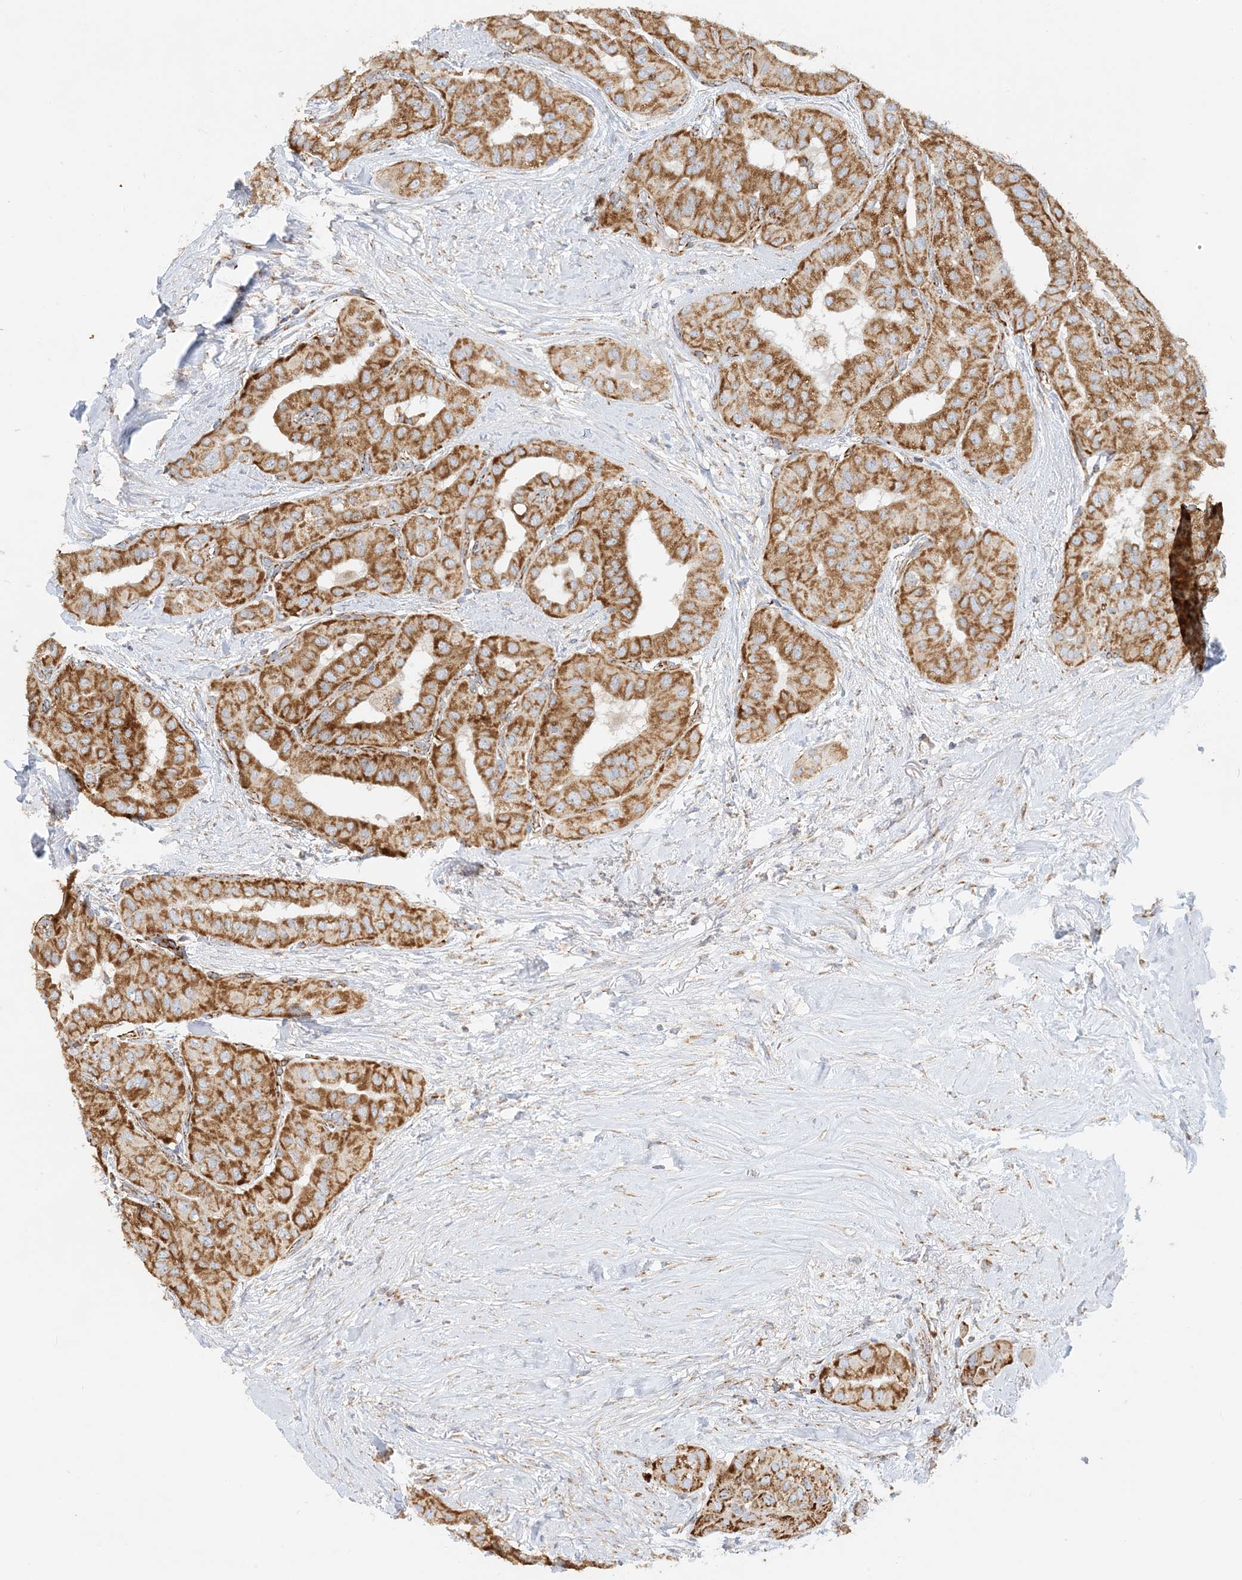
{"staining": {"intensity": "strong", "quantity": ">75%", "location": "cytoplasmic/membranous"}, "tissue": "thyroid cancer", "cell_type": "Tumor cells", "image_type": "cancer", "snomed": [{"axis": "morphology", "description": "Papillary adenocarcinoma, NOS"}, {"axis": "topography", "description": "Thyroid gland"}], "caption": "DAB immunohistochemical staining of human papillary adenocarcinoma (thyroid) exhibits strong cytoplasmic/membranous protein expression in about >75% of tumor cells. Nuclei are stained in blue.", "gene": "COA3", "patient": {"sex": "female", "age": 59}}